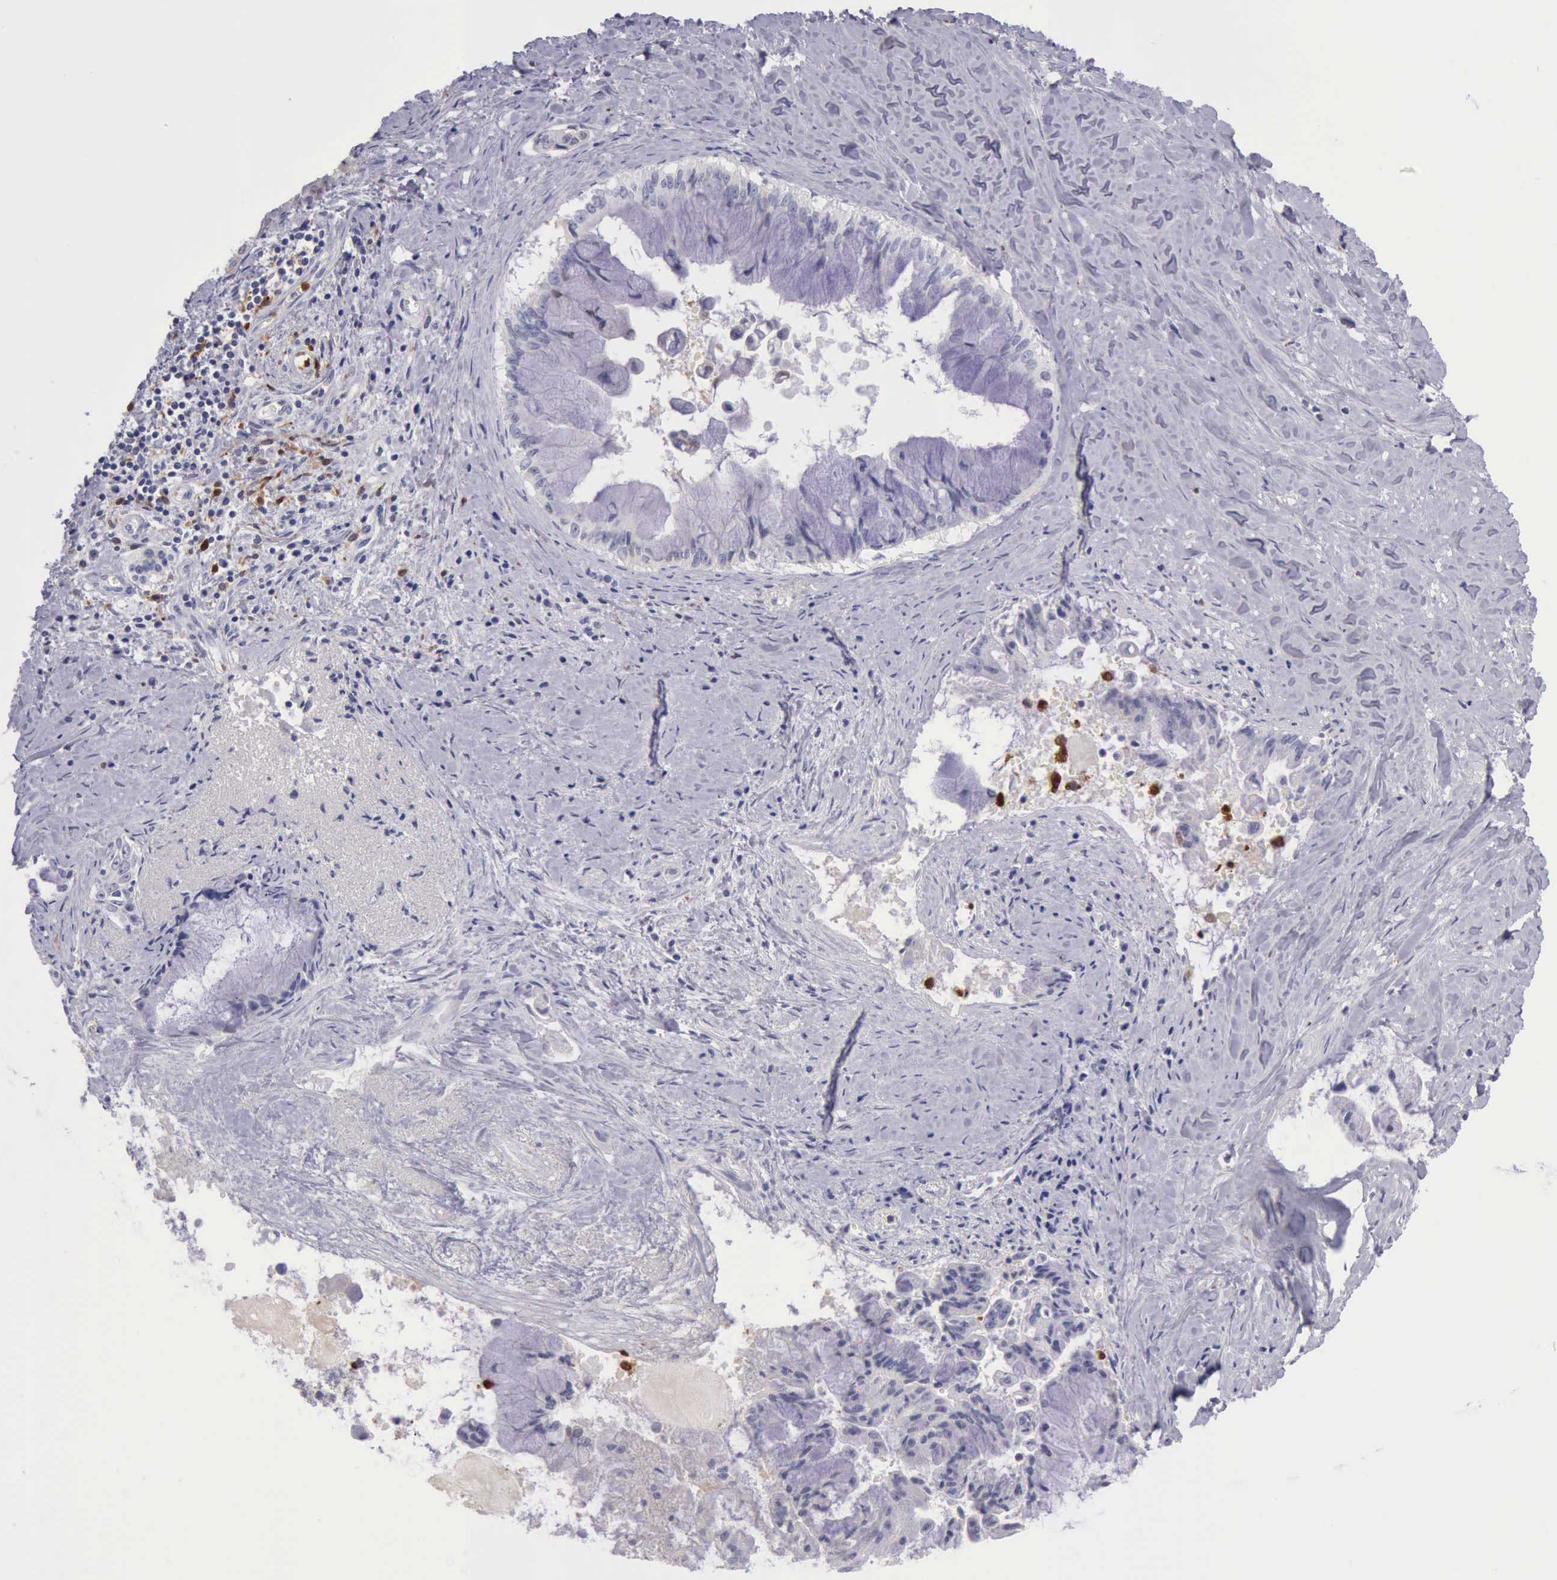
{"staining": {"intensity": "negative", "quantity": "none", "location": "none"}, "tissue": "pancreatic cancer", "cell_type": "Tumor cells", "image_type": "cancer", "snomed": [{"axis": "morphology", "description": "Adenocarcinoma, NOS"}, {"axis": "topography", "description": "Pancreas"}], "caption": "Pancreatic cancer was stained to show a protein in brown. There is no significant expression in tumor cells.", "gene": "CSTA", "patient": {"sex": "male", "age": 59}}